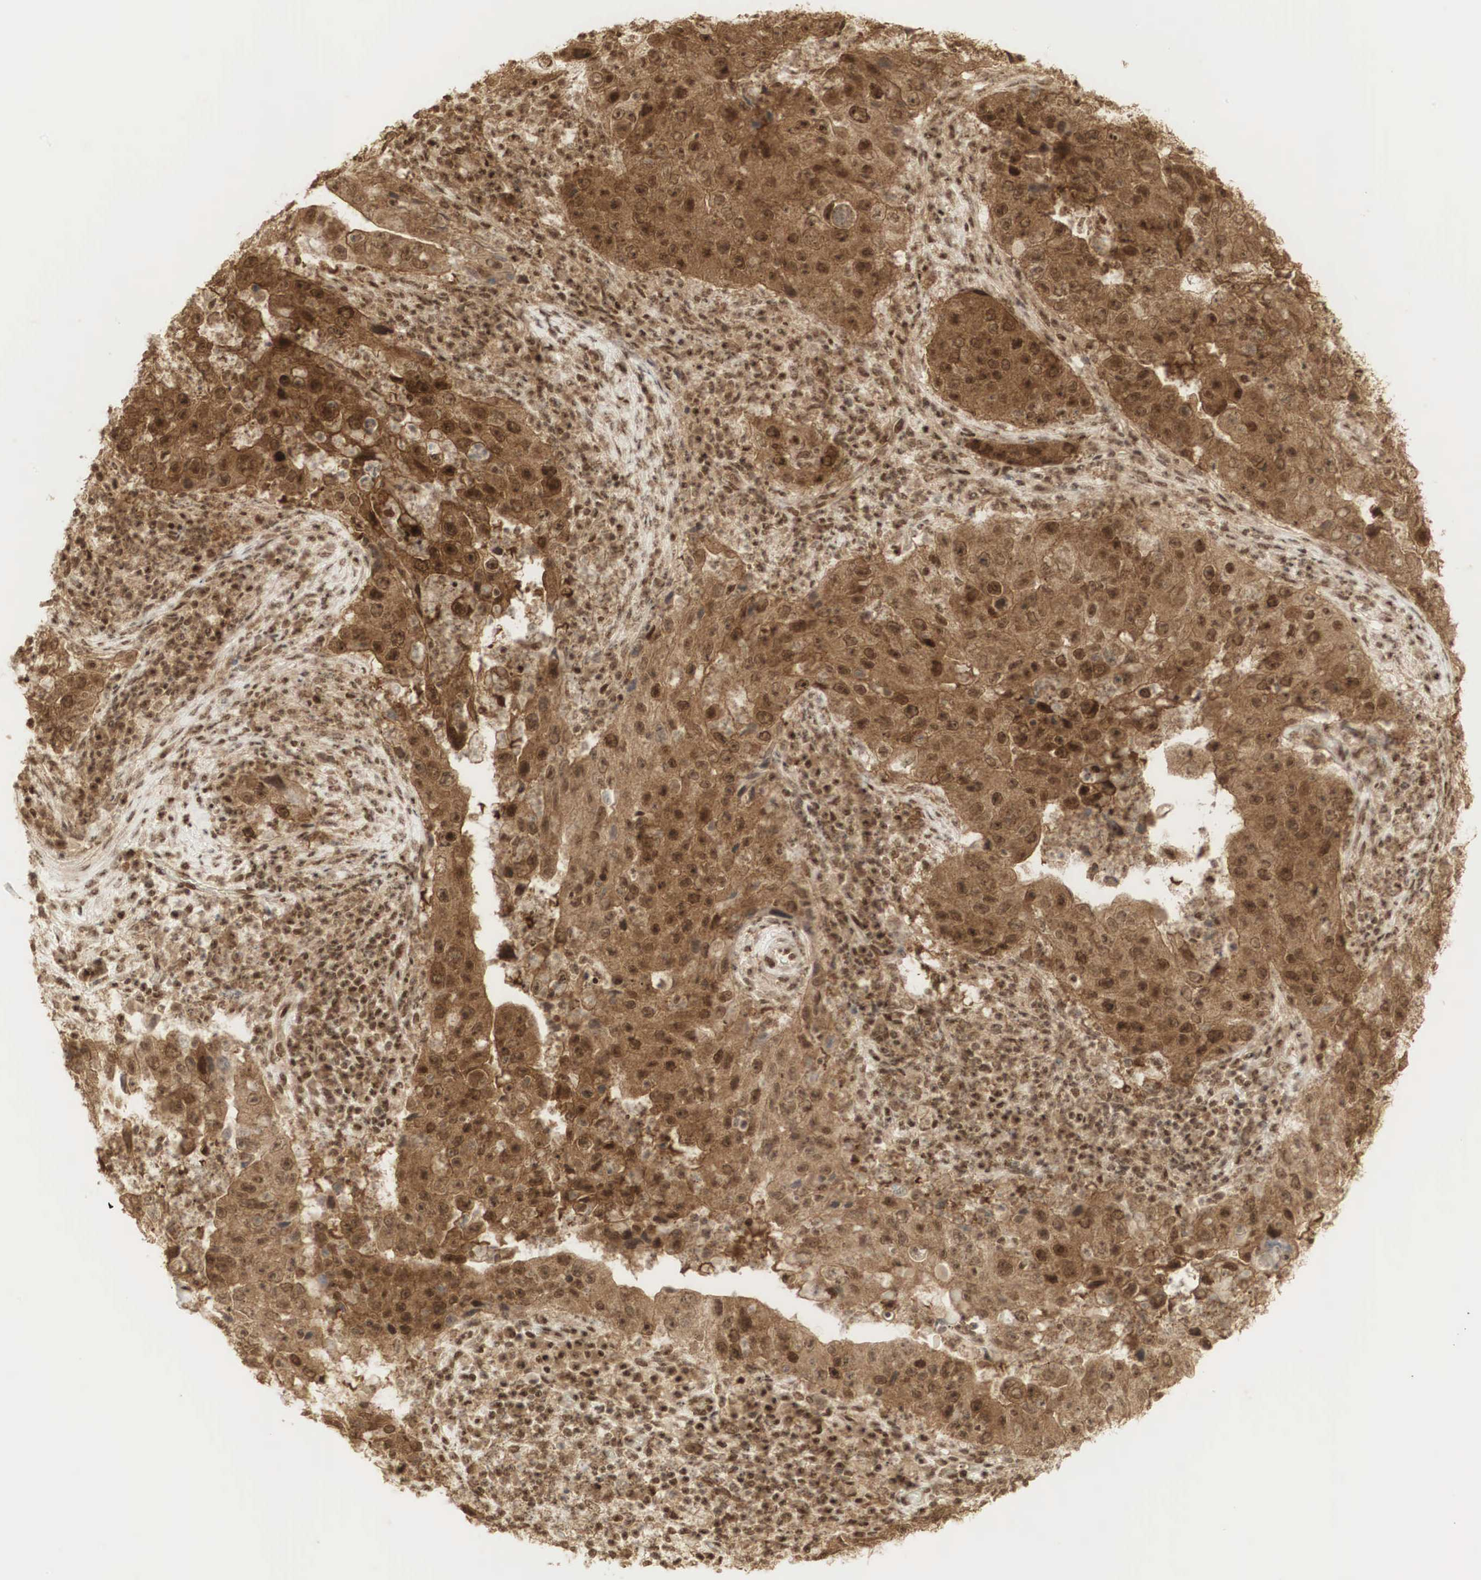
{"staining": {"intensity": "strong", "quantity": ">75%", "location": "cytoplasmic/membranous,nuclear"}, "tissue": "lung cancer", "cell_type": "Tumor cells", "image_type": "cancer", "snomed": [{"axis": "morphology", "description": "Squamous cell carcinoma, NOS"}, {"axis": "topography", "description": "Lung"}], "caption": "IHC histopathology image of neoplastic tissue: squamous cell carcinoma (lung) stained using immunohistochemistry displays high levels of strong protein expression localized specifically in the cytoplasmic/membranous and nuclear of tumor cells, appearing as a cytoplasmic/membranous and nuclear brown color.", "gene": "RNF113A", "patient": {"sex": "male", "age": 64}}